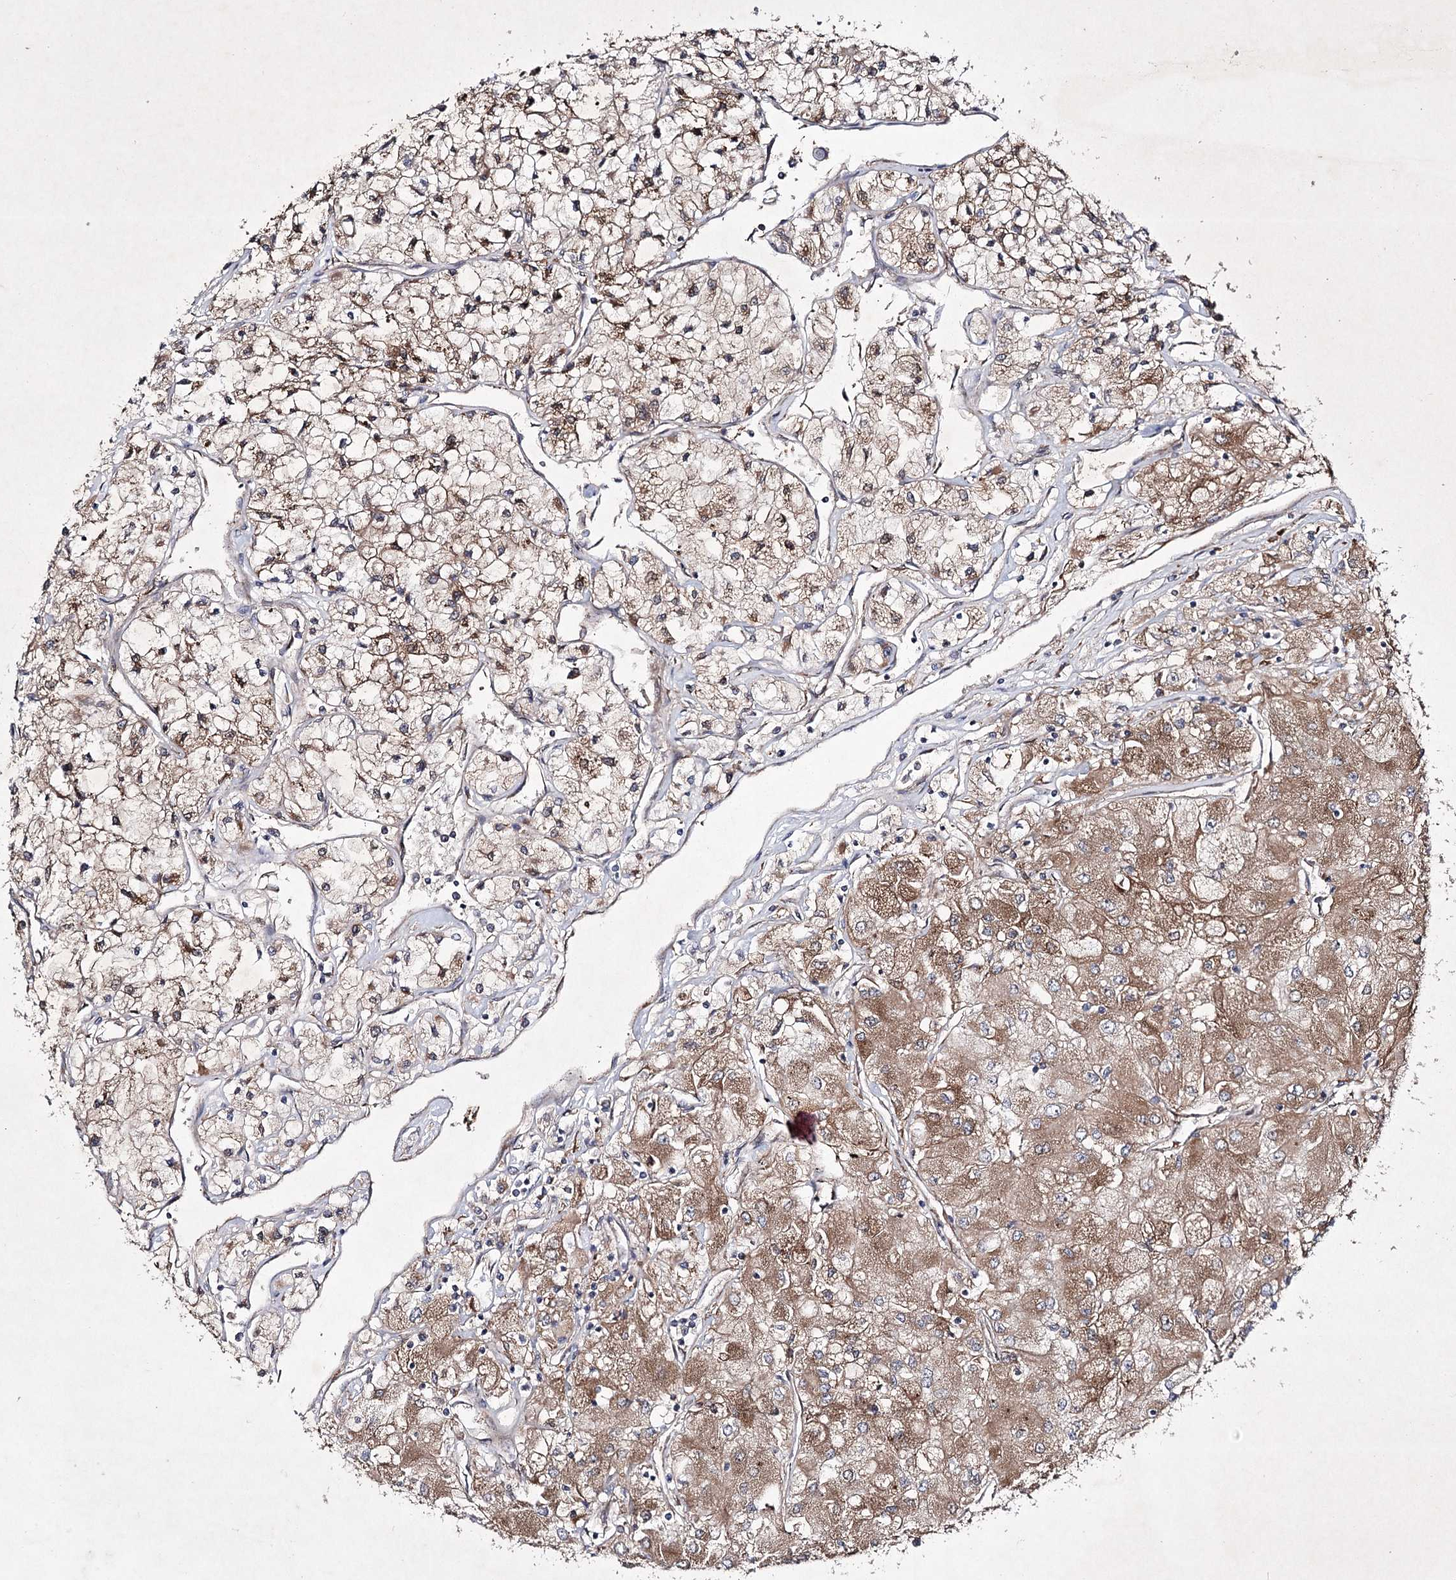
{"staining": {"intensity": "moderate", "quantity": ">75%", "location": "cytoplasmic/membranous"}, "tissue": "renal cancer", "cell_type": "Tumor cells", "image_type": "cancer", "snomed": [{"axis": "morphology", "description": "Adenocarcinoma, NOS"}, {"axis": "topography", "description": "Kidney"}], "caption": "High-power microscopy captured an immunohistochemistry (IHC) histopathology image of renal adenocarcinoma, revealing moderate cytoplasmic/membranous expression in approximately >75% of tumor cells.", "gene": "ALG9", "patient": {"sex": "male", "age": 80}}